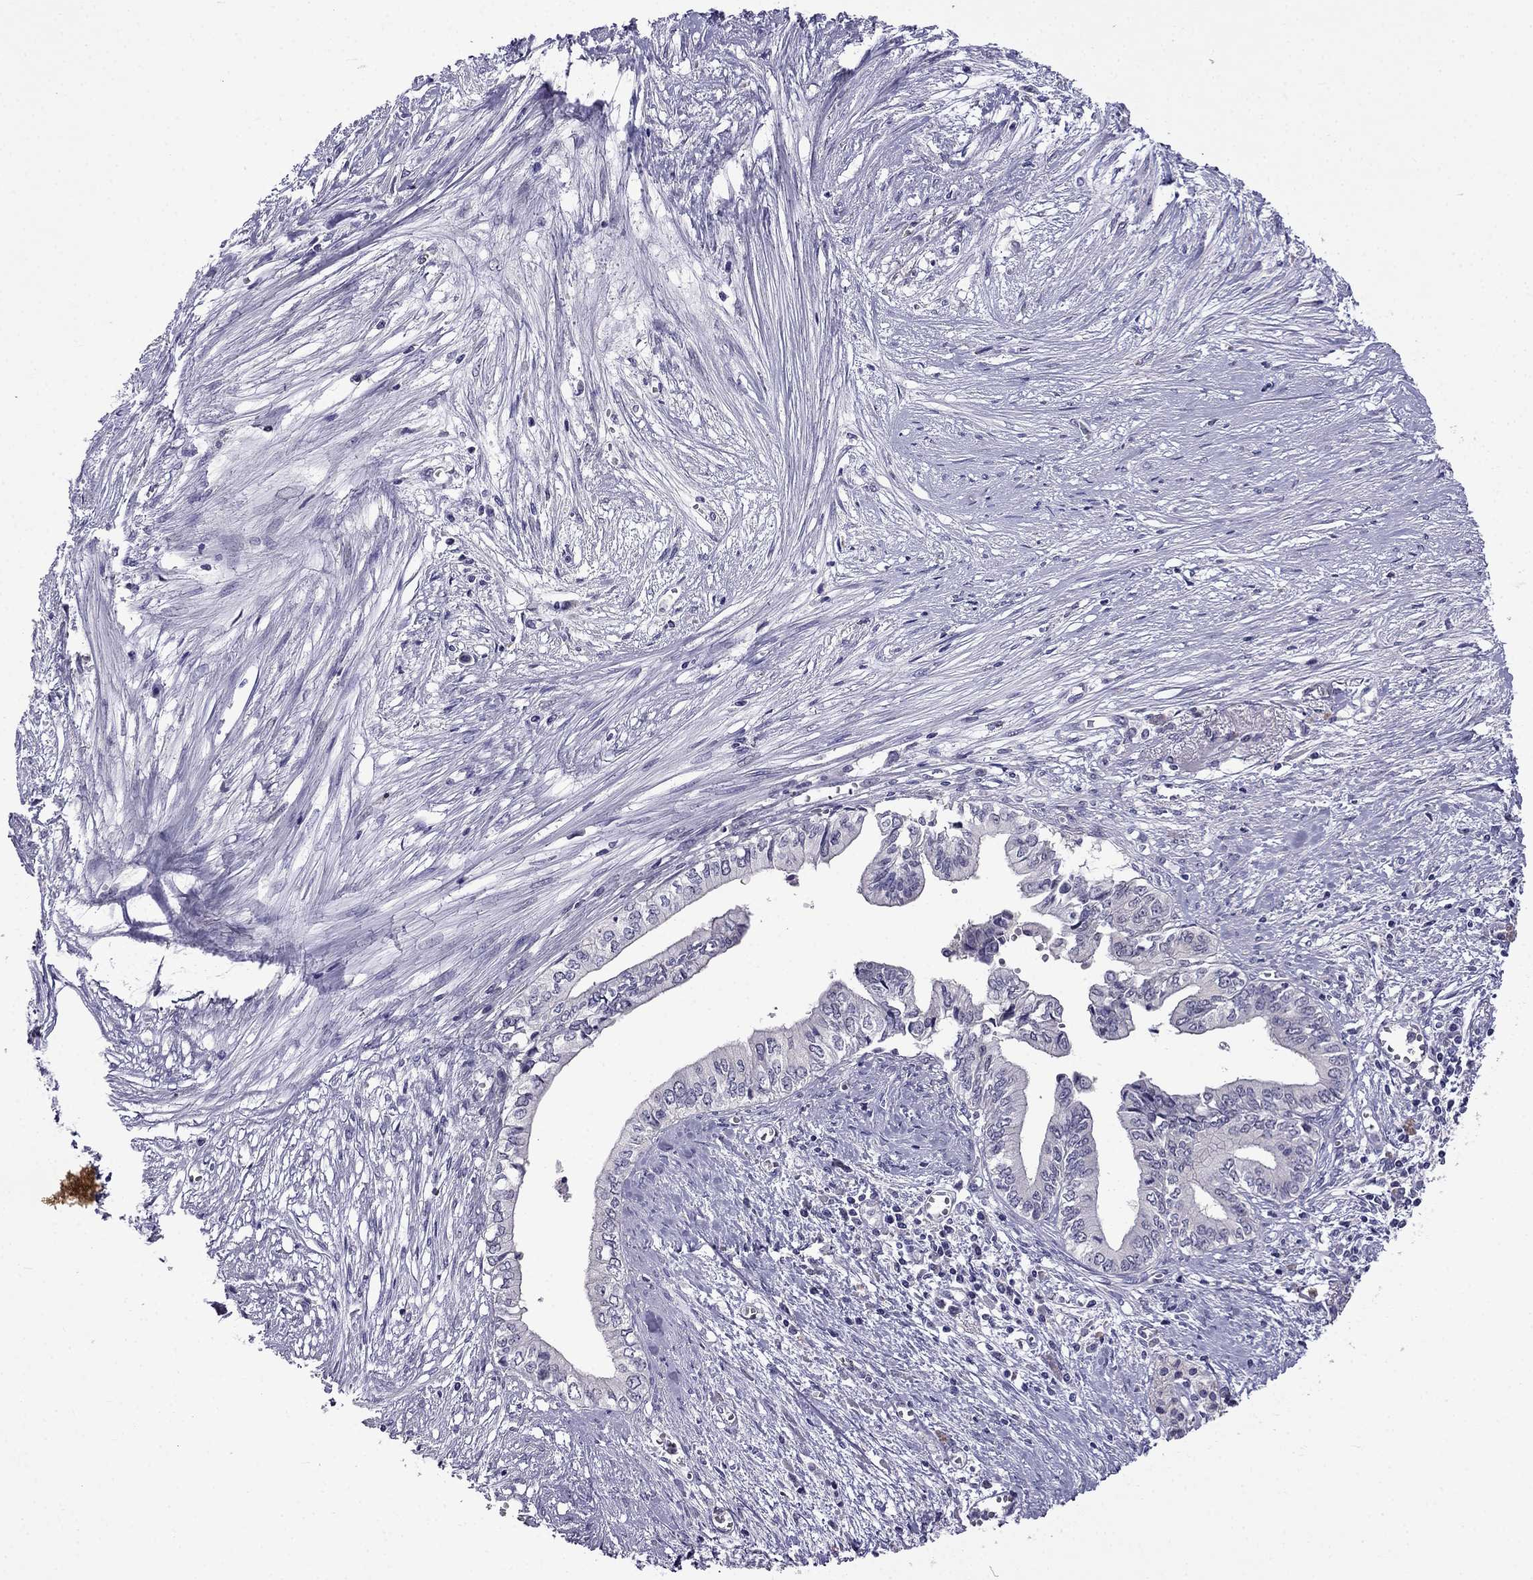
{"staining": {"intensity": "negative", "quantity": "none", "location": "none"}, "tissue": "pancreatic cancer", "cell_type": "Tumor cells", "image_type": "cancer", "snomed": [{"axis": "morphology", "description": "Adenocarcinoma, NOS"}, {"axis": "topography", "description": "Pancreas"}], "caption": "This is an IHC micrograph of pancreatic cancer. There is no expression in tumor cells.", "gene": "AQP9", "patient": {"sex": "female", "age": 61}}